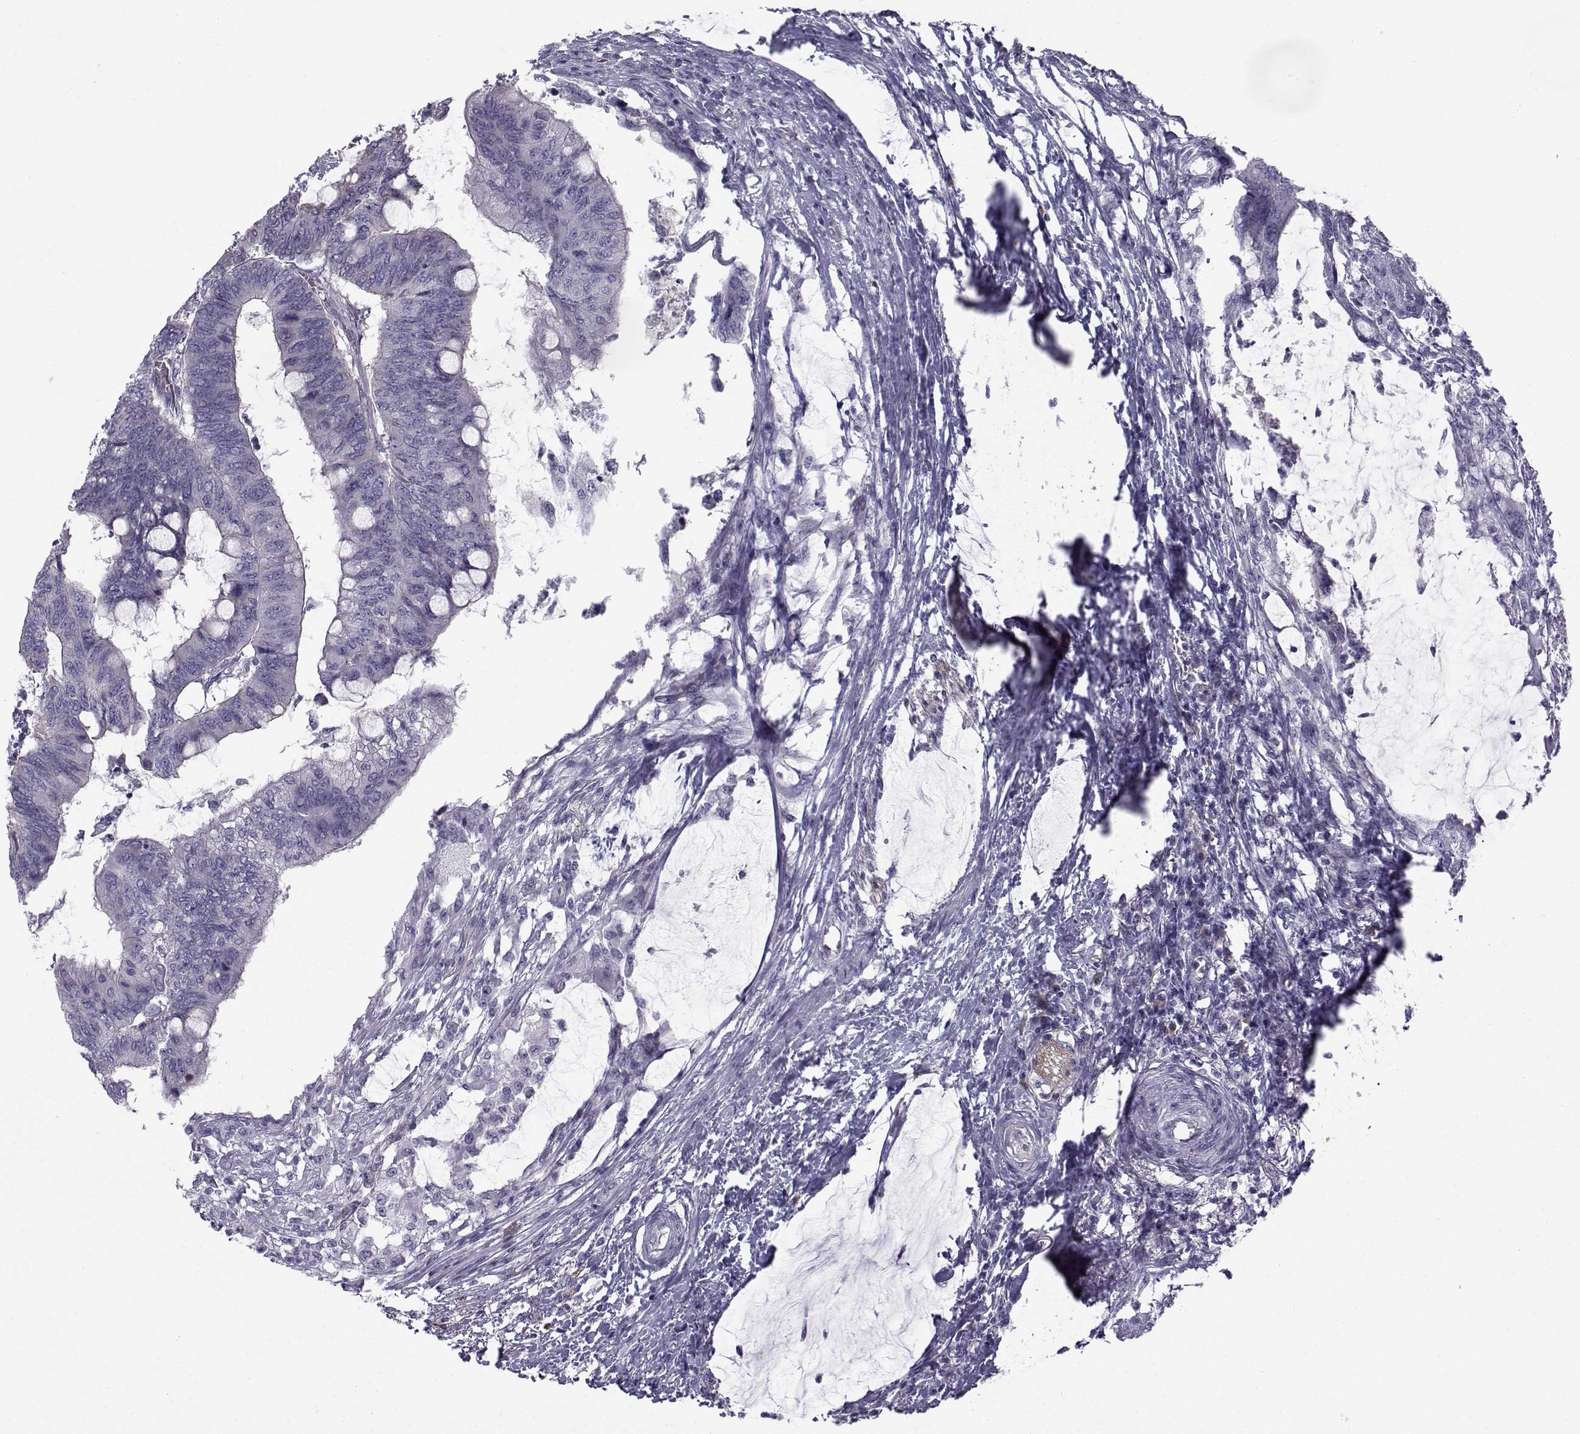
{"staining": {"intensity": "negative", "quantity": "none", "location": "none"}, "tissue": "colorectal cancer", "cell_type": "Tumor cells", "image_type": "cancer", "snomed": [{"axis": "morphology", "description": "Normal tissue, NOS"}, {"axis": "morphology", "description": "Adenocarcinoma, NOS"}, {"axis": "topography", "description": "Rectum"}, {"axis": "topography", "description": "Peripheral nerve tissue"}], "caption": "IHC photomicrograph of colorectal adenocarcinoma stained for a protein (brown), which displays no positivity in tumor cells.", "gene": "QPCT", "patient": {"sex": "male", "age": 92}}